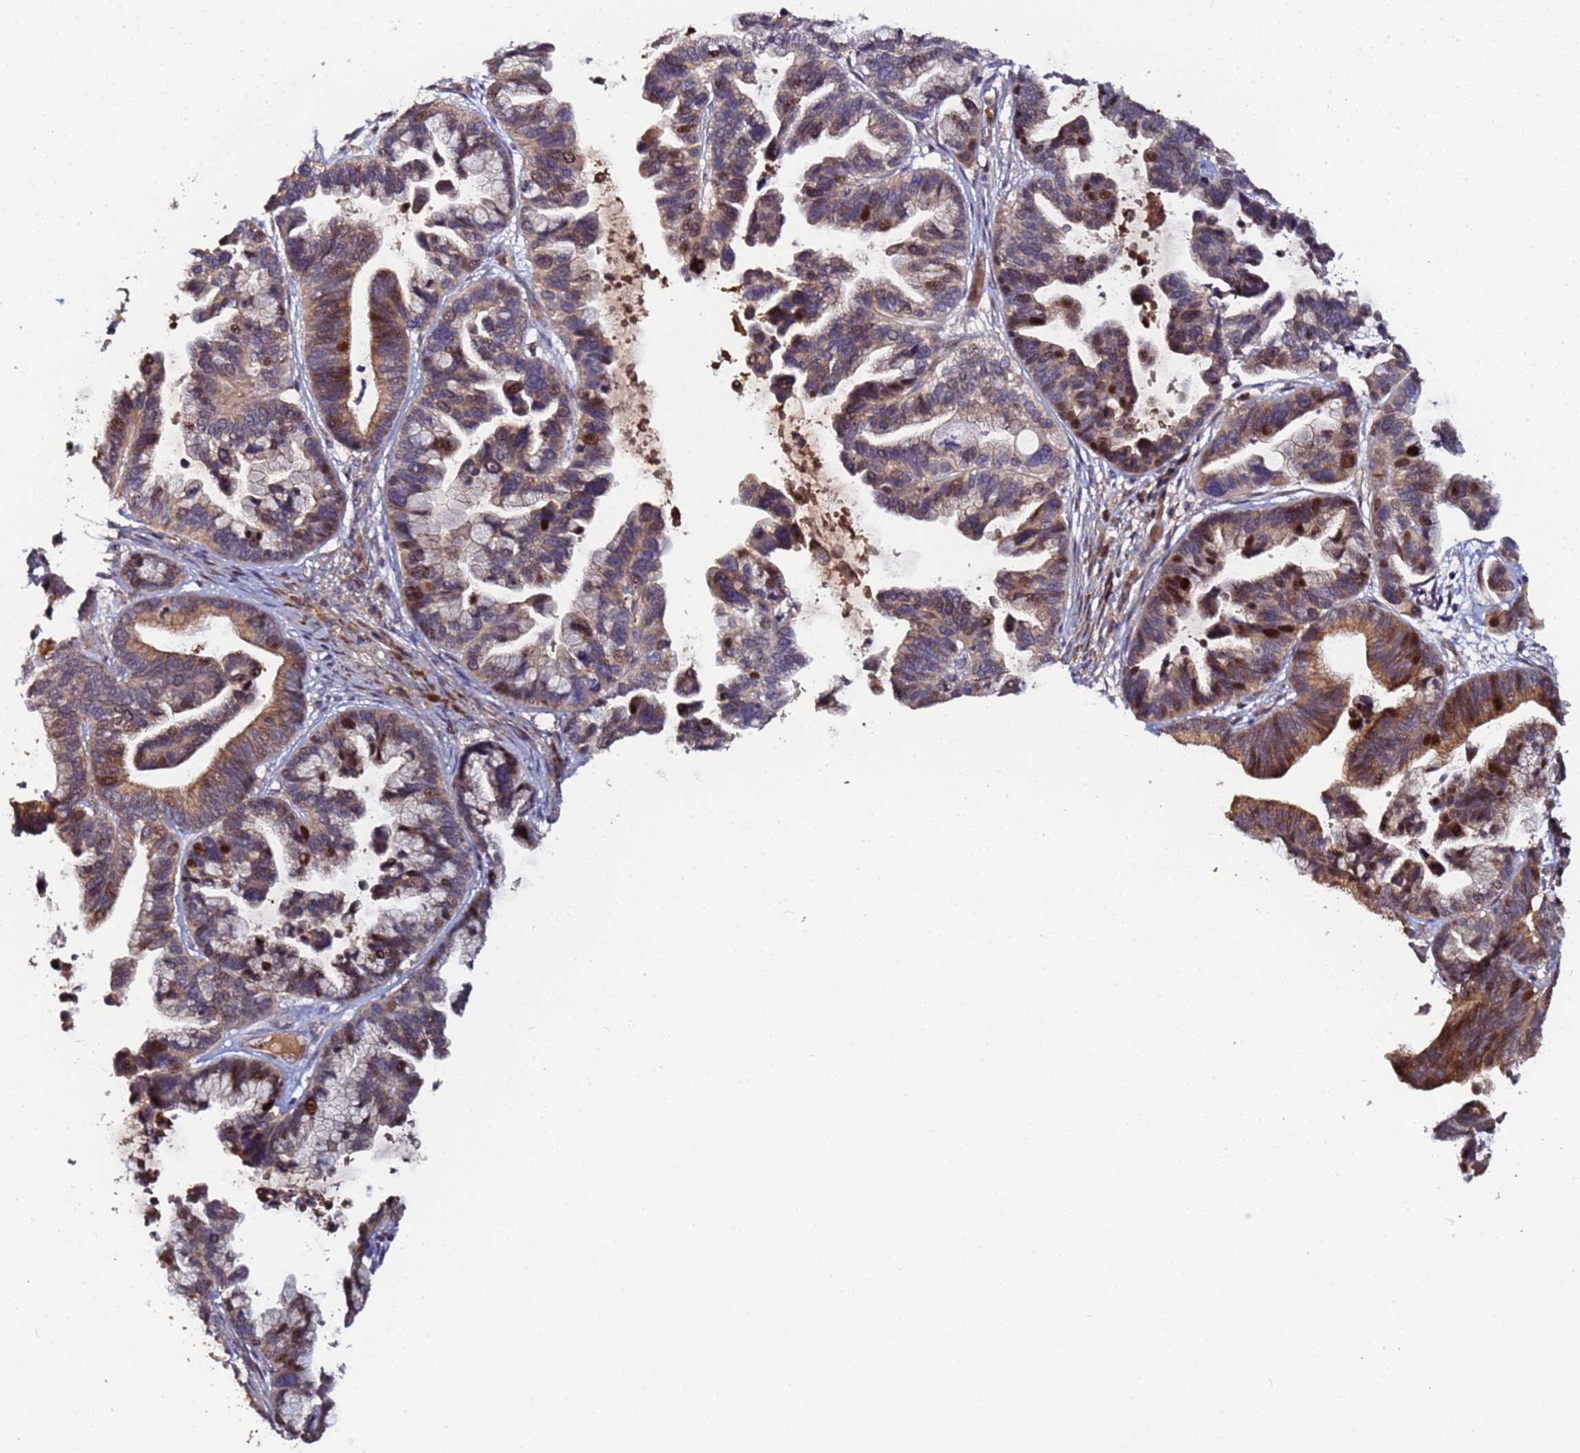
{"staining": {"intensity": "moderate", "quantity": ">75%", "location": "cytoplasmic/membranous,nuclear"}, "tissue": "ovarian cancer", "cell_type": "Tumor cells", "image_type": "cancer", "snomed": [{"axis": "morphology", "description": "Cystadenocarcinoma, serous, NOS"}, {"axis": "topography", "description": "Ovary"}], "caption": "Immunohistochemistry image of neoplastic tissue: human serous cystadenocarcinoma (ovarian) stained using IHC reveals medium levels of moderate protein expression localized specifically in the cytoplasmic/membranous and nuclear of tumor cells, appearing as a cytoplasmic/membranous and nuclear brown color.", "gene": "OSER1", "patient": {"sex": "female", "age": 56}}